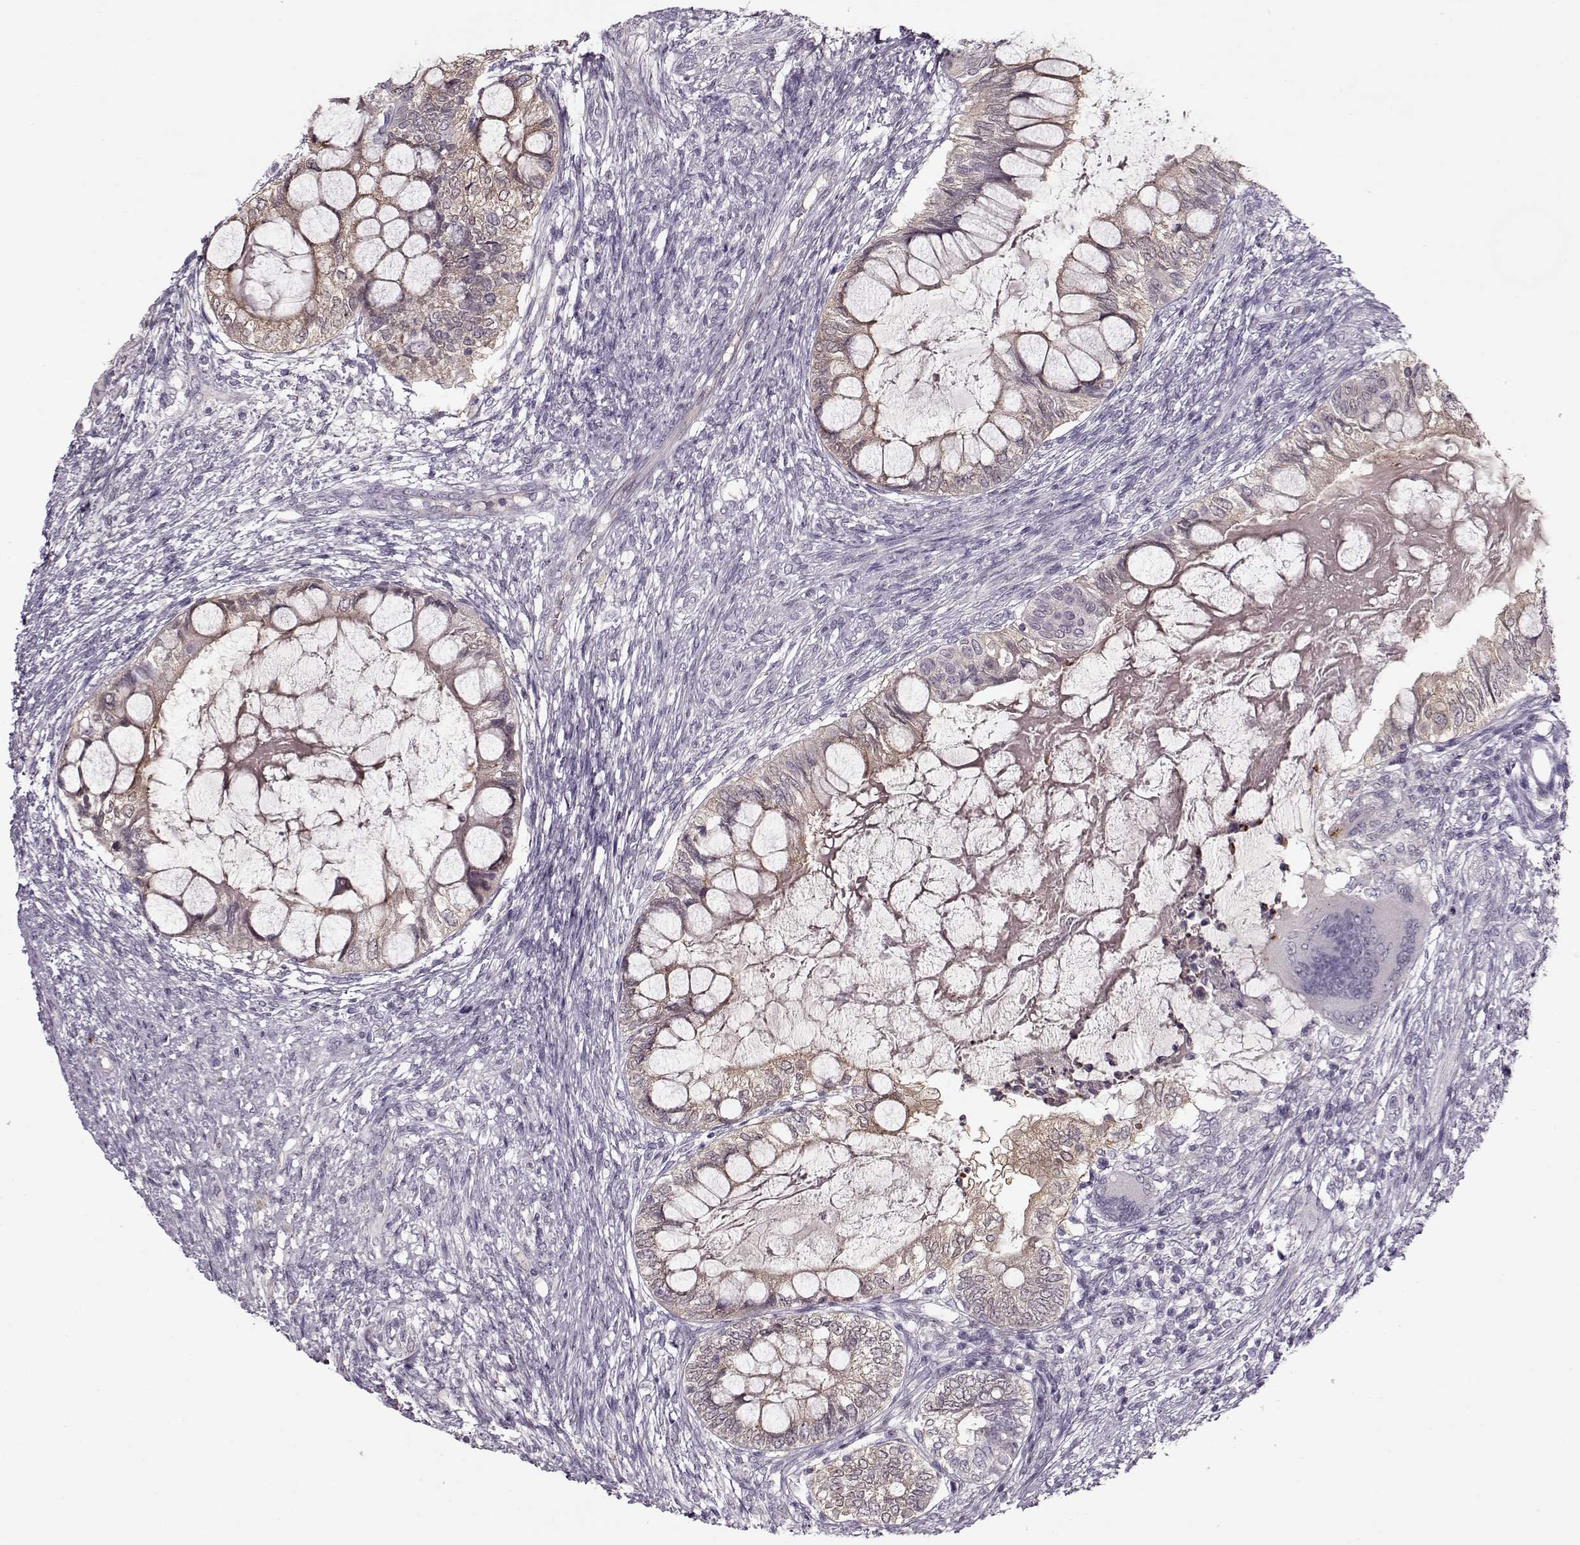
{"staining": {"intensity": "weak", "quantity": "25%-75%", "location": "cytoplasmic/membranous"}, "tissue": "testis cancer", "cell_type": "Tumor cells", "image_type": "cancer", "snomed": [{"axis": "morphology", "description": "Seminoma, NOS"}, {"axis": "morphology", "description": "Carcinoma, Embryonal, NOS"}, {"axis": "topography", "description": "Testis"}], "caption": "A low amount of weak cytoplasmic/membranous expression is appreciated in approximately 25%-75% of tumor cells in testis cancer (seminoma) tissue.", "gene": "ACOT11", "patient": {"sex": "male", "age": 41}}